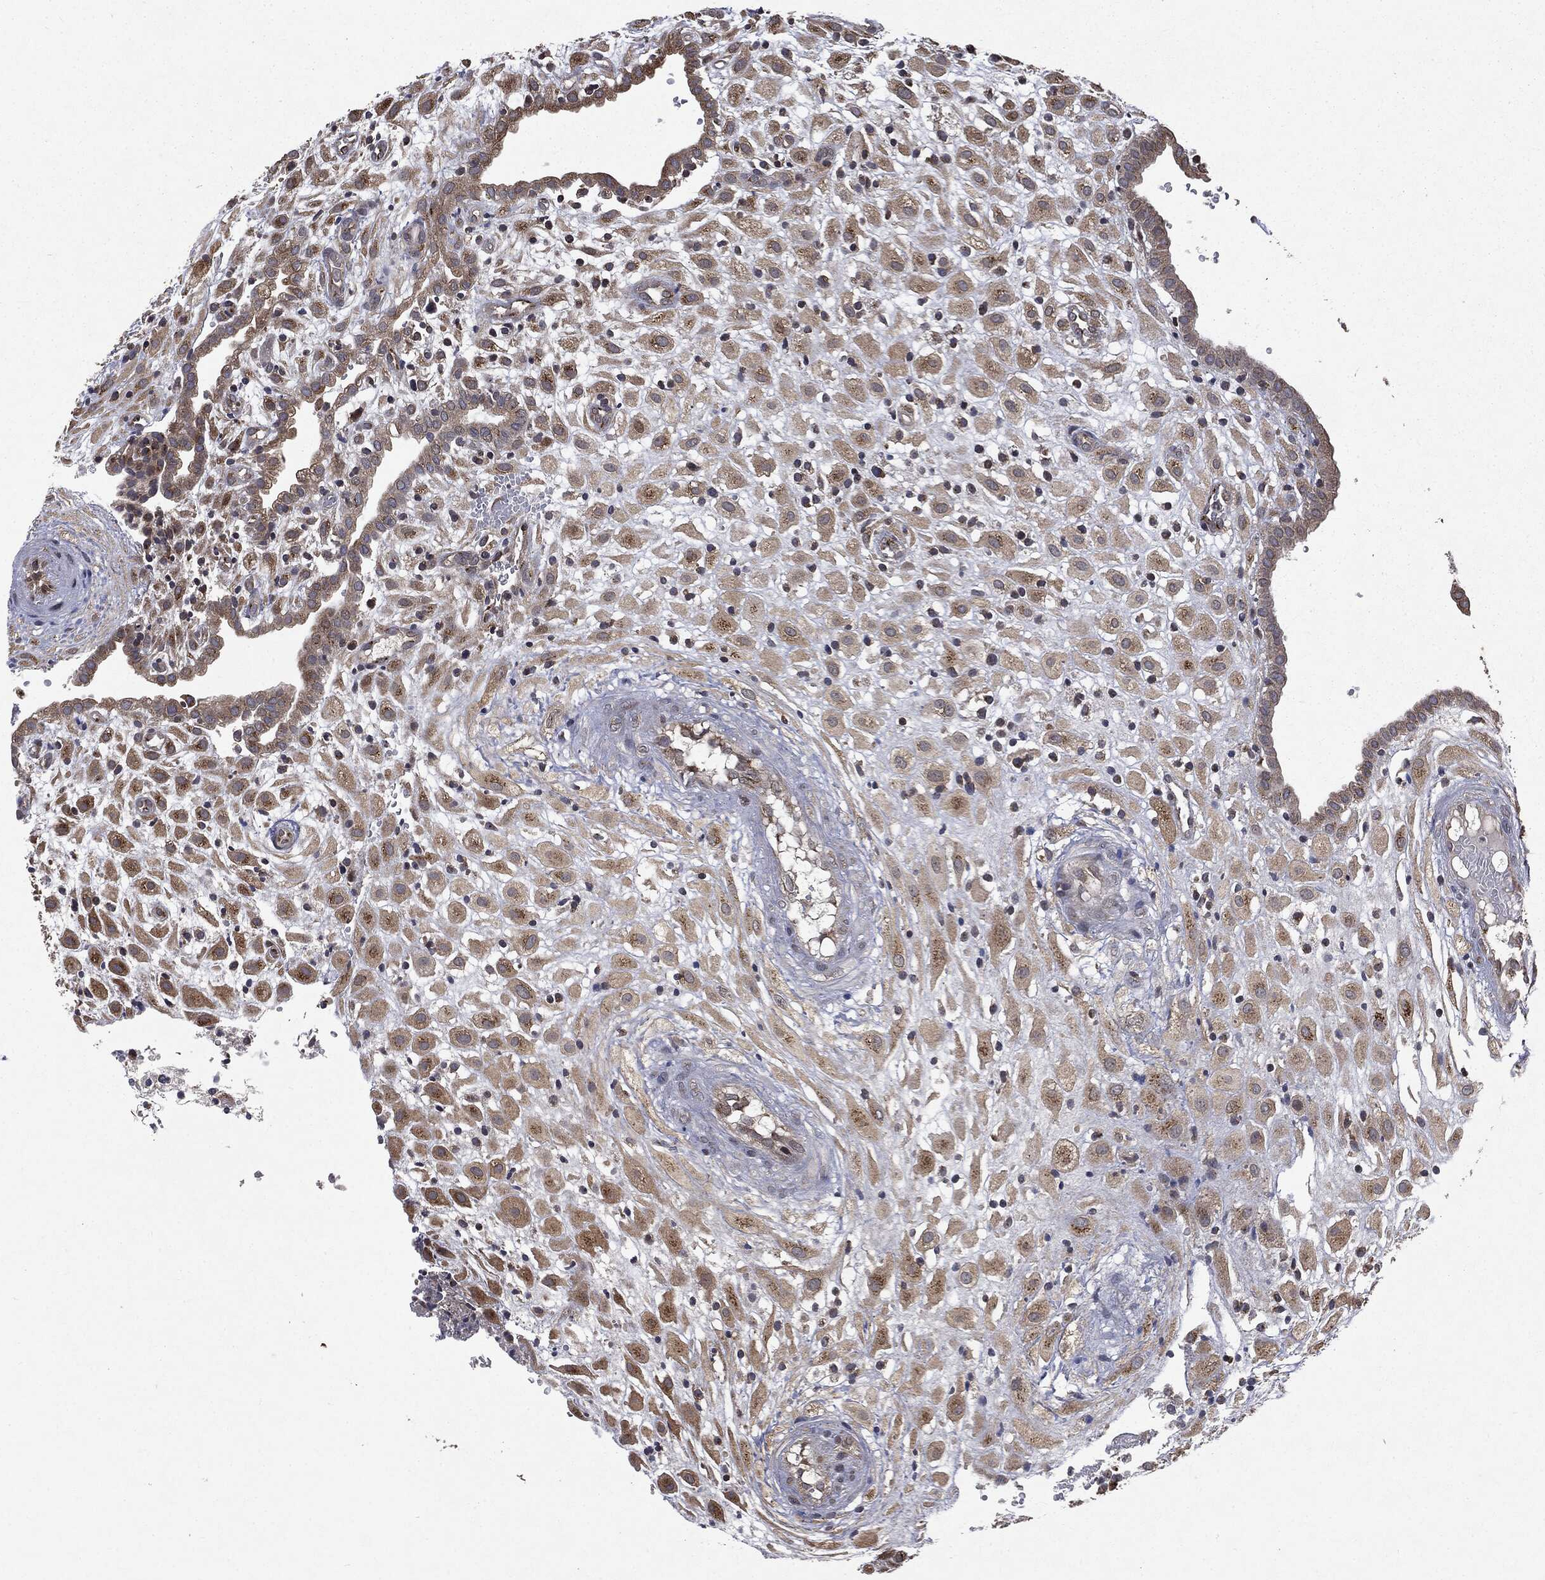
{"staining": {"intensity": "strong", "quantity": ">75%", "location": "cytoplasmic/membranous"}, "tissue": "placenta", "cell_type": "Decidual cells", "image_type": "normal", "snomed": [{"axis": "morphology", "description": "Normal tissue, NOS"}, {"axis": "topography", "description": "Placenta"}], "caption": "Protein analysis of normal placenta shows strong cytoplasmic/membranous positivity in about >75% of decidual cells.", "gene": "PLPPR2", "patient": {"sex": "female", "age": 24}}